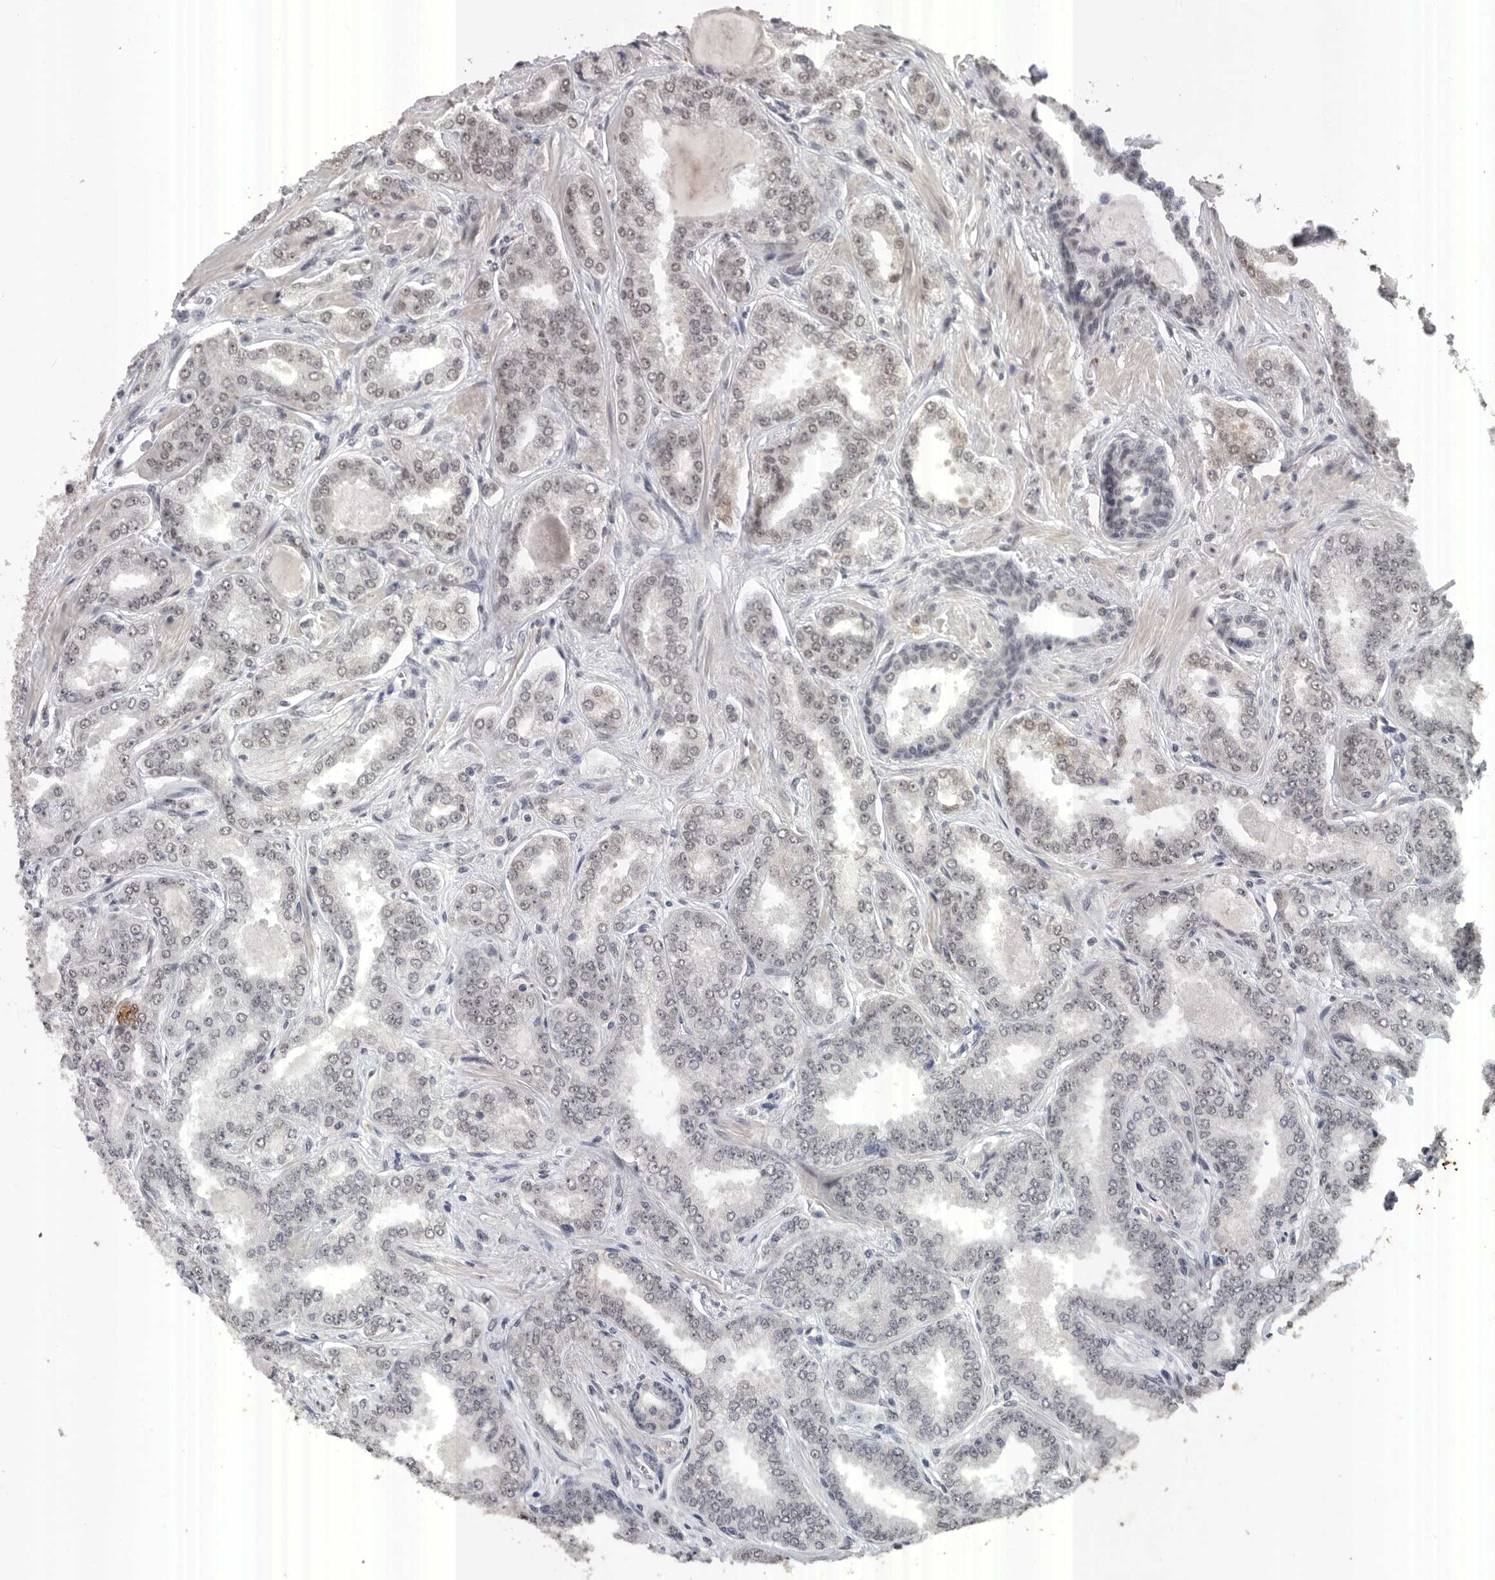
{"staining": {"intensity": "weak", "quantity": "<25%", "location": "nuclear"}, "tissue": "prostate cancer", "cell_type": "Tumor cells", "image_type": "cancer", "snomed": [{"axis": "morphology", "description": "Adenocarcinoma, High grade"}, {"axis": "topography", "description": "Prostate"}], "caption": "Histopathology image shows no protein staining in tumor cells of adenocarcinoma (high-grade) (prostate) tissue. (DAB immunohistochemistry (IHC), high magnification).", "gene": "PPP1R10", "patient": {"sex": "male", "age": 71}}